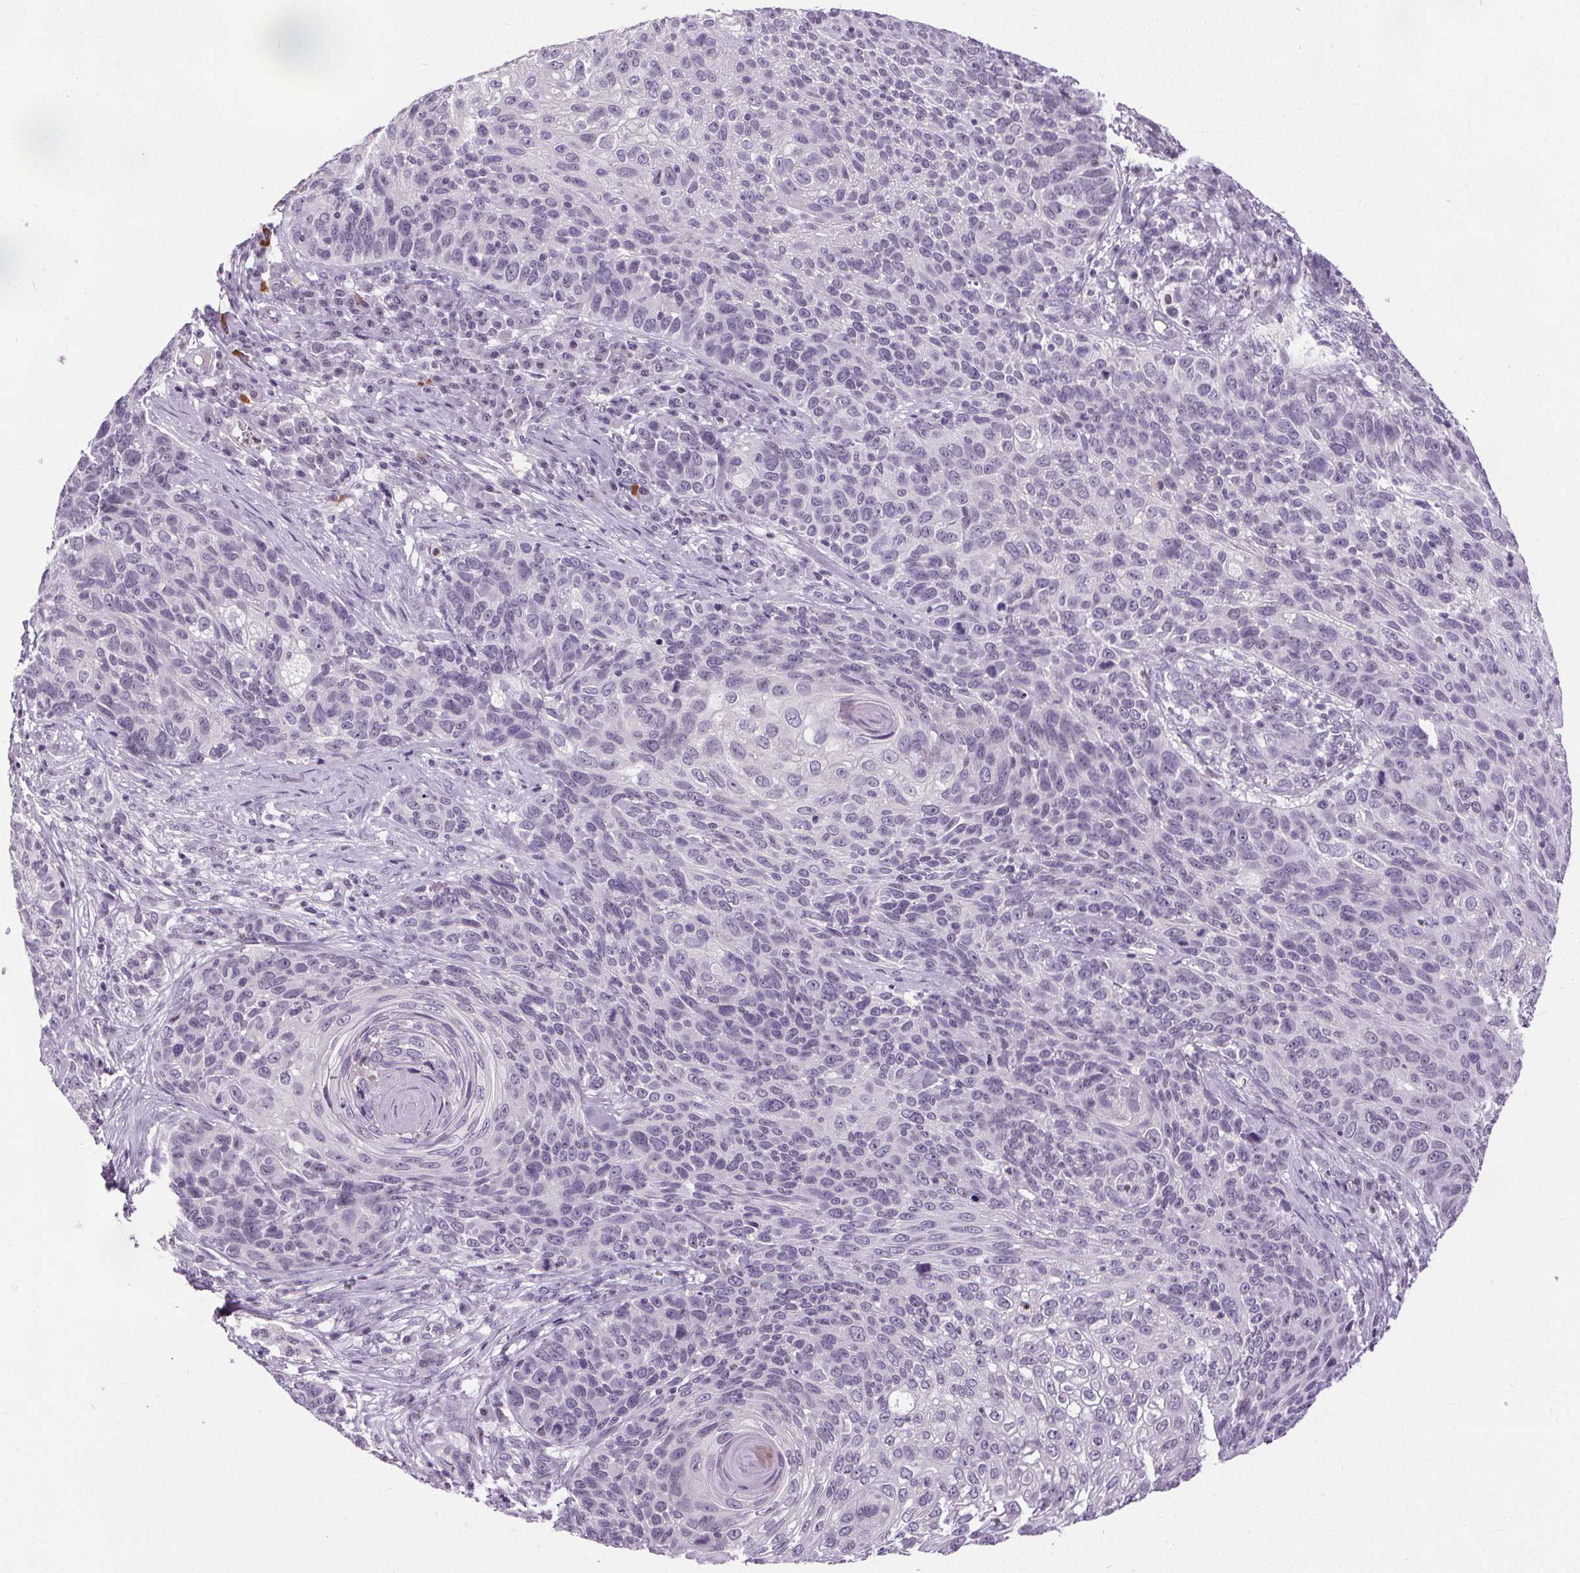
{"staining": {"intensity": "negative", "quantity": "none", "location": "none"}, "tissue": "skin cancer", "cell_type": "Tumor cells", "image_type": "cancer", "snomed": [{"axis": "morphology", "description": "Squamous cell carcinoma, NOS"}, {"axis": "topography", "description": "Skin"}], "caption": "There is no significant expression in tumor cells of squamous cell carcinoma (skin). The staining was performed using DAB (3,3'-diaminobenzidine) to visualize the protein expression in brown, while the nuclei were stained in blue with hematoxylin (Magnification: 20x).", "gene": "TMEM240", "patient": {"sex": "male", "age": 92}}